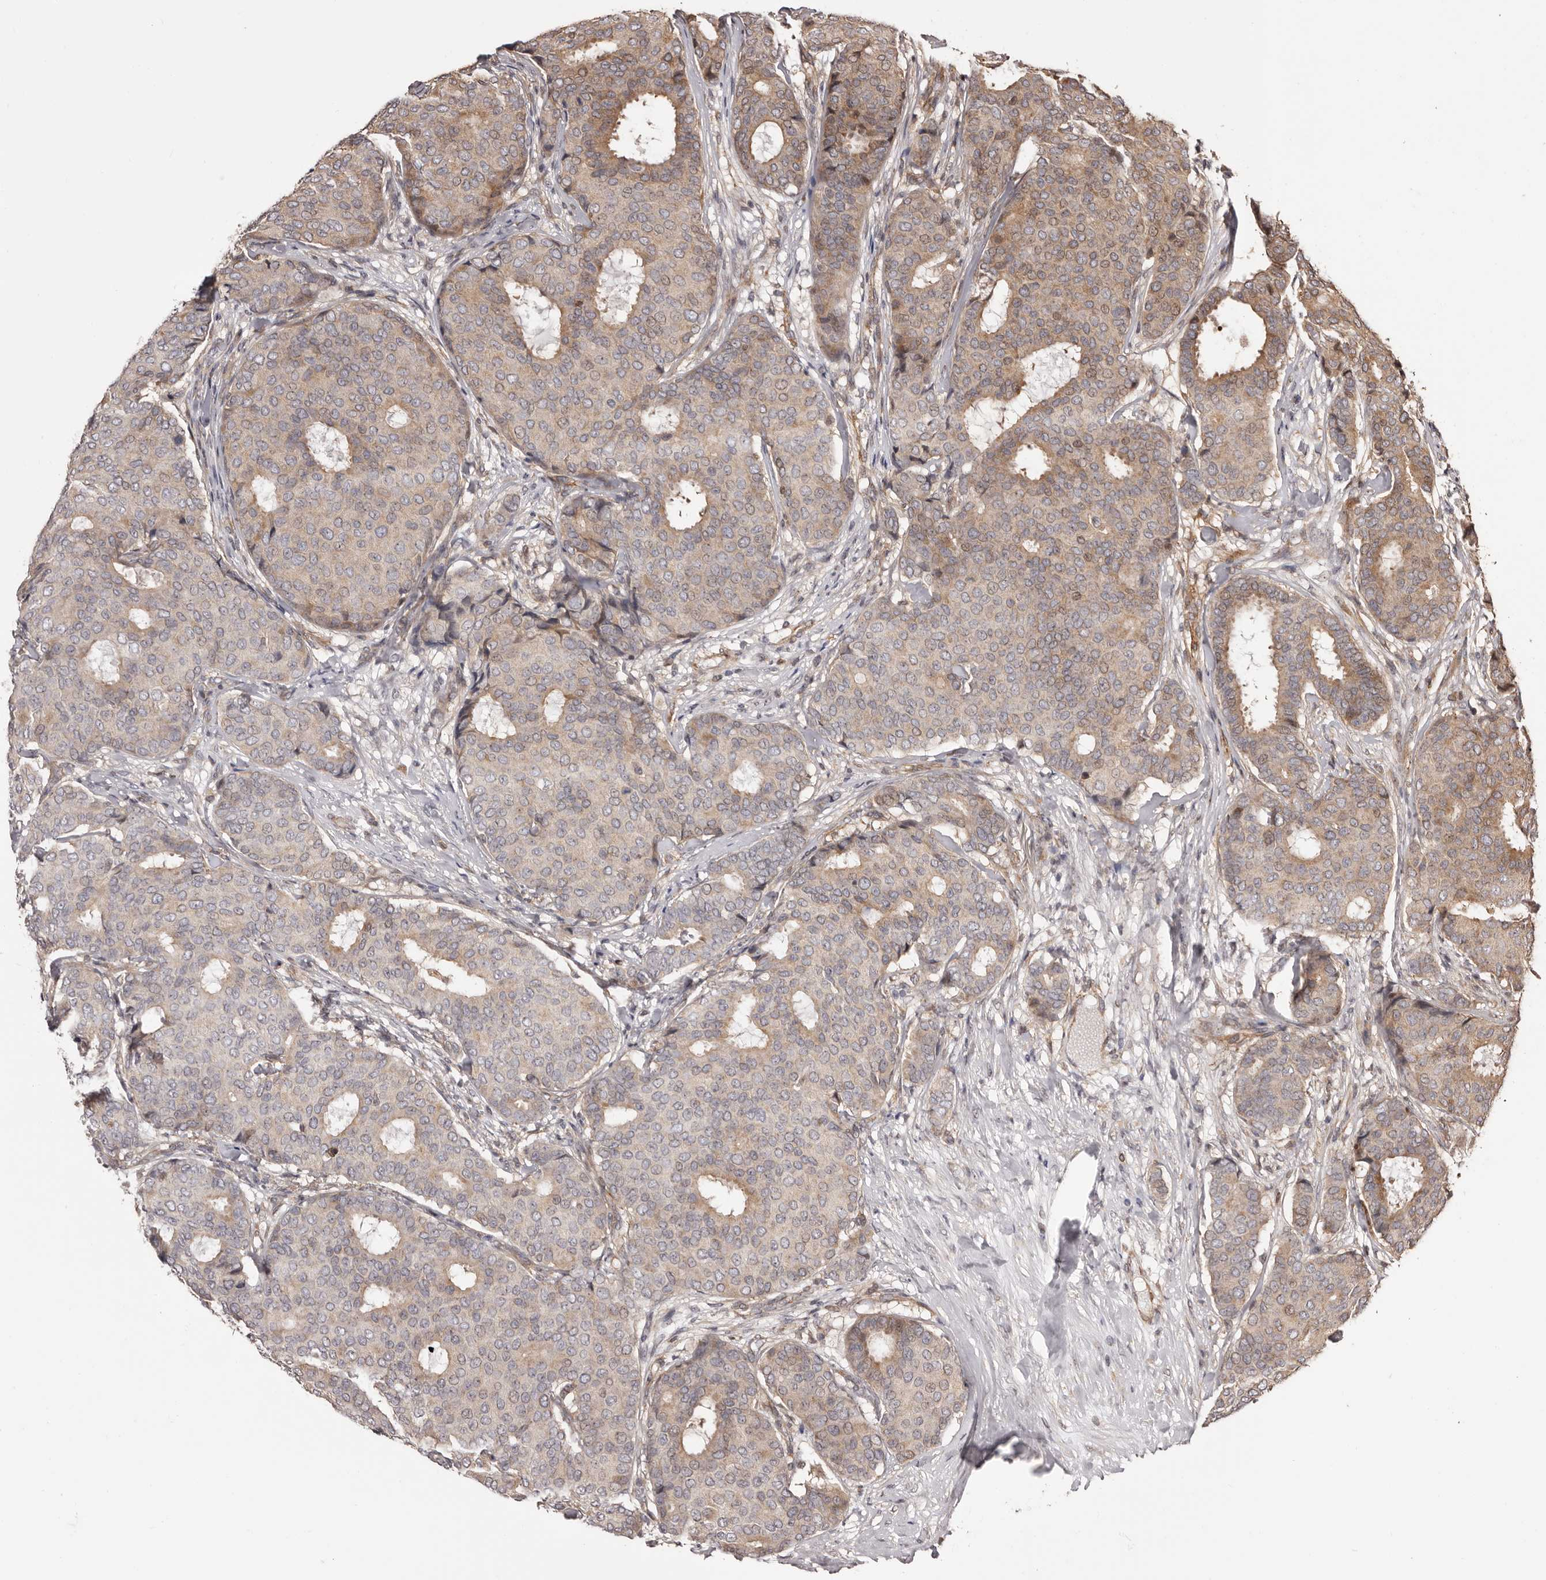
{"staining": {"intensity": "weak", "quantity": "25%-75%", "location": "cytoplasmic/membranous"}, "tissue": "breast cancer", "cell_type": "Tumor cells", "image_type": "cancer", "snomed": [{"axis": "morphology", "description": "Duct carcinoma"}, {"axis": "topography", "description": "Breast"}], "caption": "High-power microscopy captured an immunohistochemistry (IHC) photomicrograph of intraductal carcinoma (breast), revealing weak cytoplasmic/membranous expression in about 25%-75% of tumor cells.", "gene": "ZCCHC7", "patient": {"sex": "female", "age": 75}}